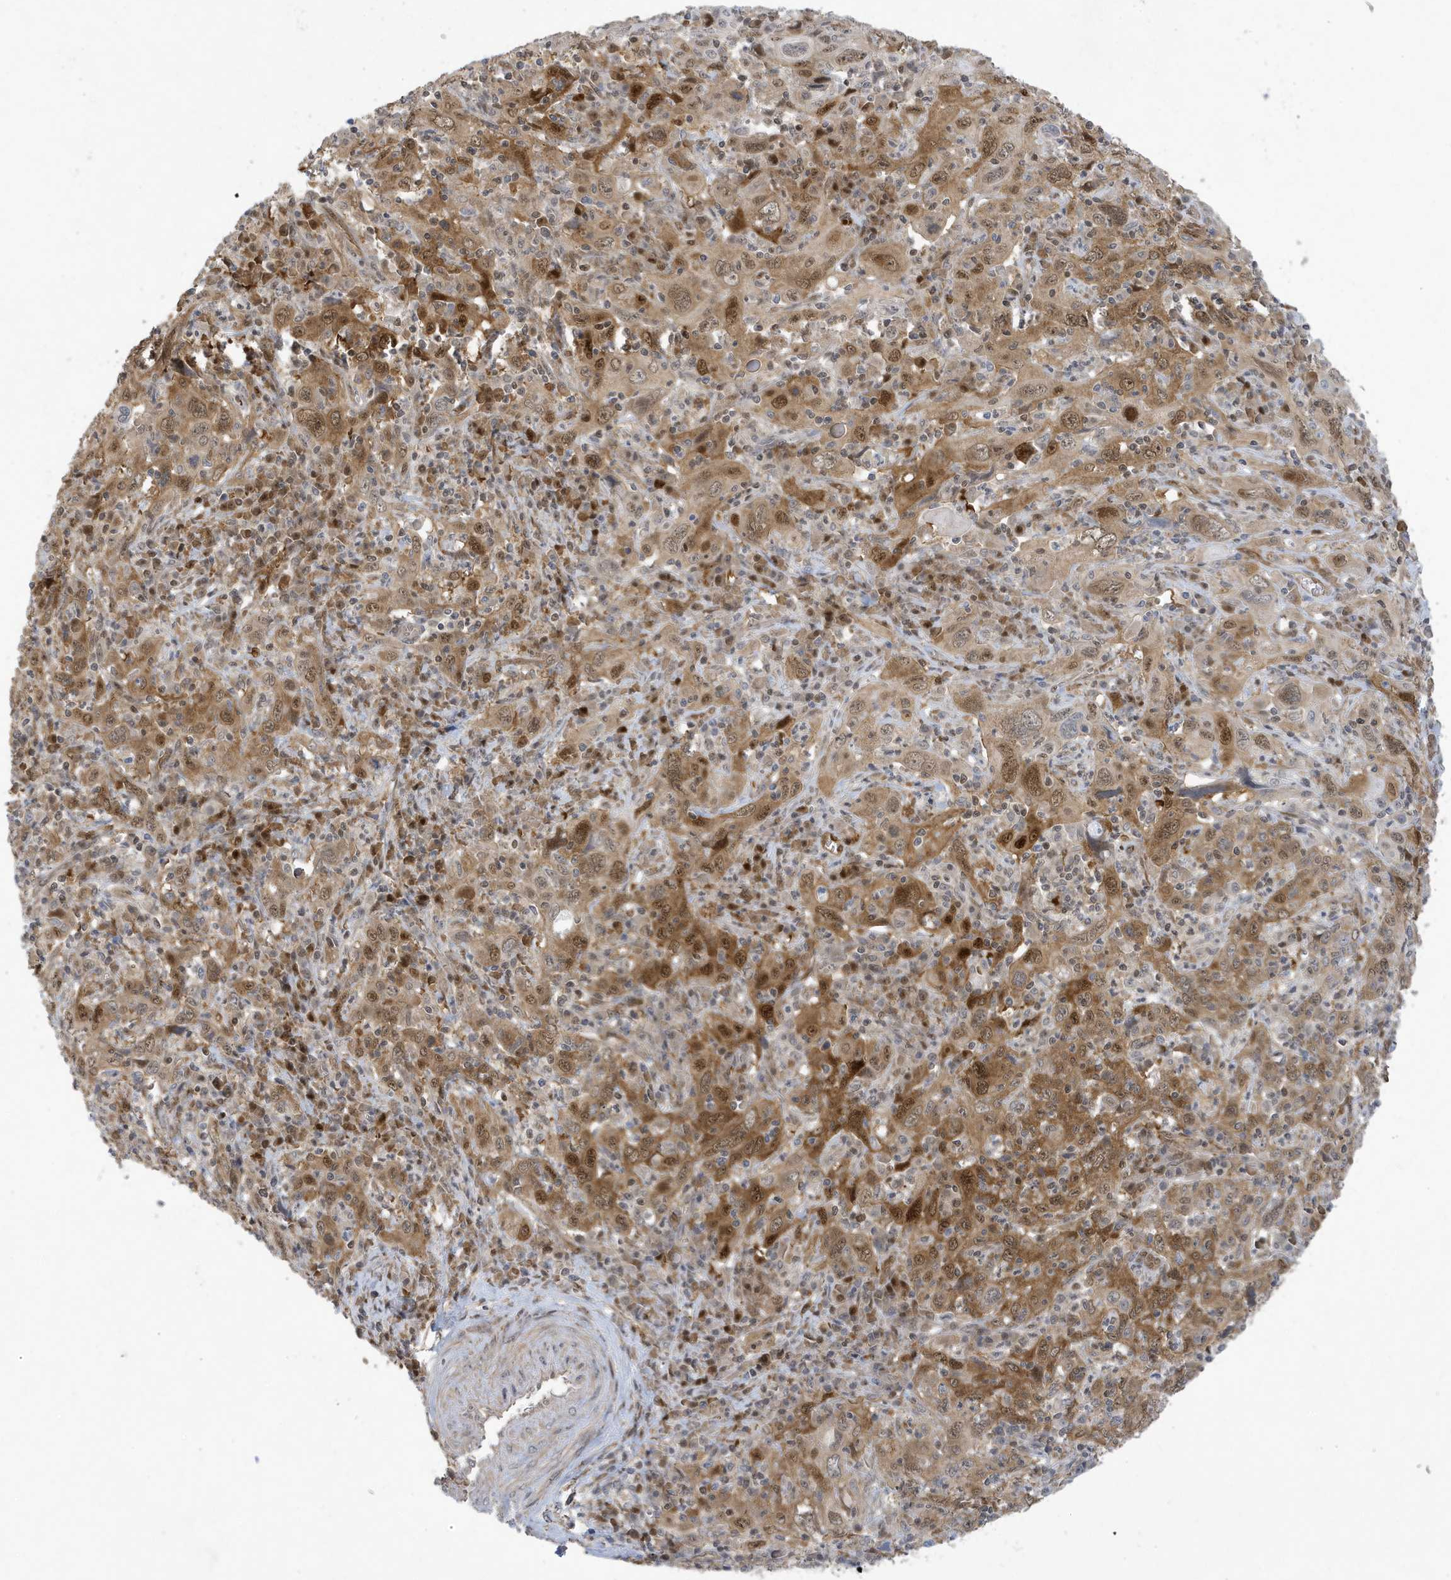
{"staining": {"intensity": "moderate", "quantity": ">75%", "location": "cytoplasmic/membranous,nuclear"}, "tissue": "cervical cancer", "cell_type": "Tumor cells", "image_type": "cancer", "snomed": [{"axis": "morphology", "description": "Squamous cell carcinoma, NOS"}, {"axis": "topography", "description": "Cervix"}], "caption": "Immunohistochemical staining of human cervical squamous cell carcinoma reveals moderate cytoplasmic/membranous and nuclear protein positivity in approximately >75% of tumor cells.", "gene": "NCOA7", "patient": {"sex": "female", "age": 46}}